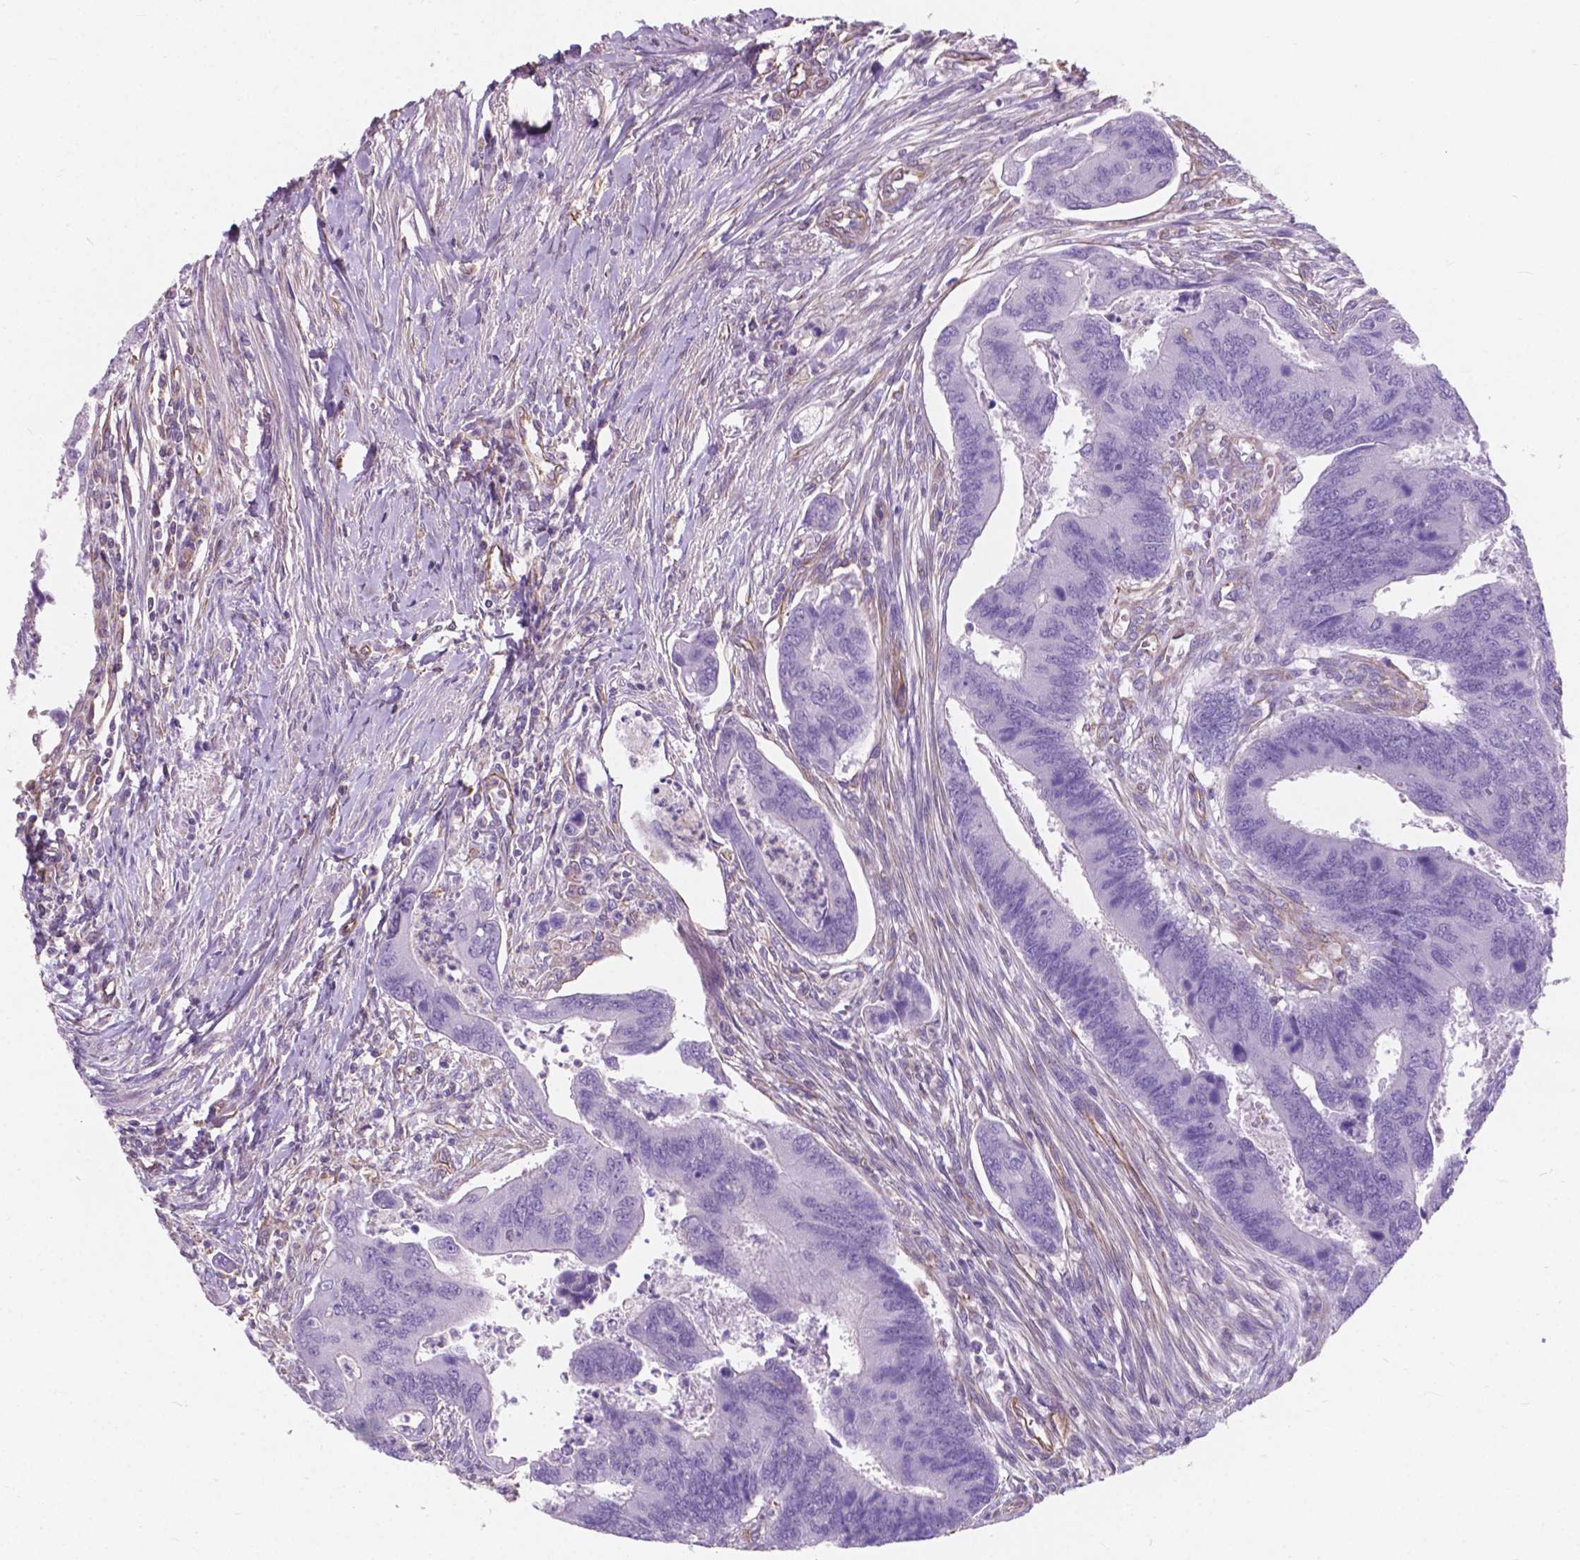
{"staining": {"intensity": "negative", "quantity": "none", "location": "none"}, "tissue": "colorectal cancer", "cell_type": "Tumor cells", "image_type": "cancer", "snomed": [{"axis": "morphology", "description": "Adenocarcinoma, NOS"}, {"axis": "topography", "description": "Colon"}], "caption": "A high-resolution photomicrograph shows immunohistochemistry staining of colorectal cancer, which demonstrates no significant expression in tumor cells.", "gene": "AMOT", "patient": {"sex": "female", "age": 67}}